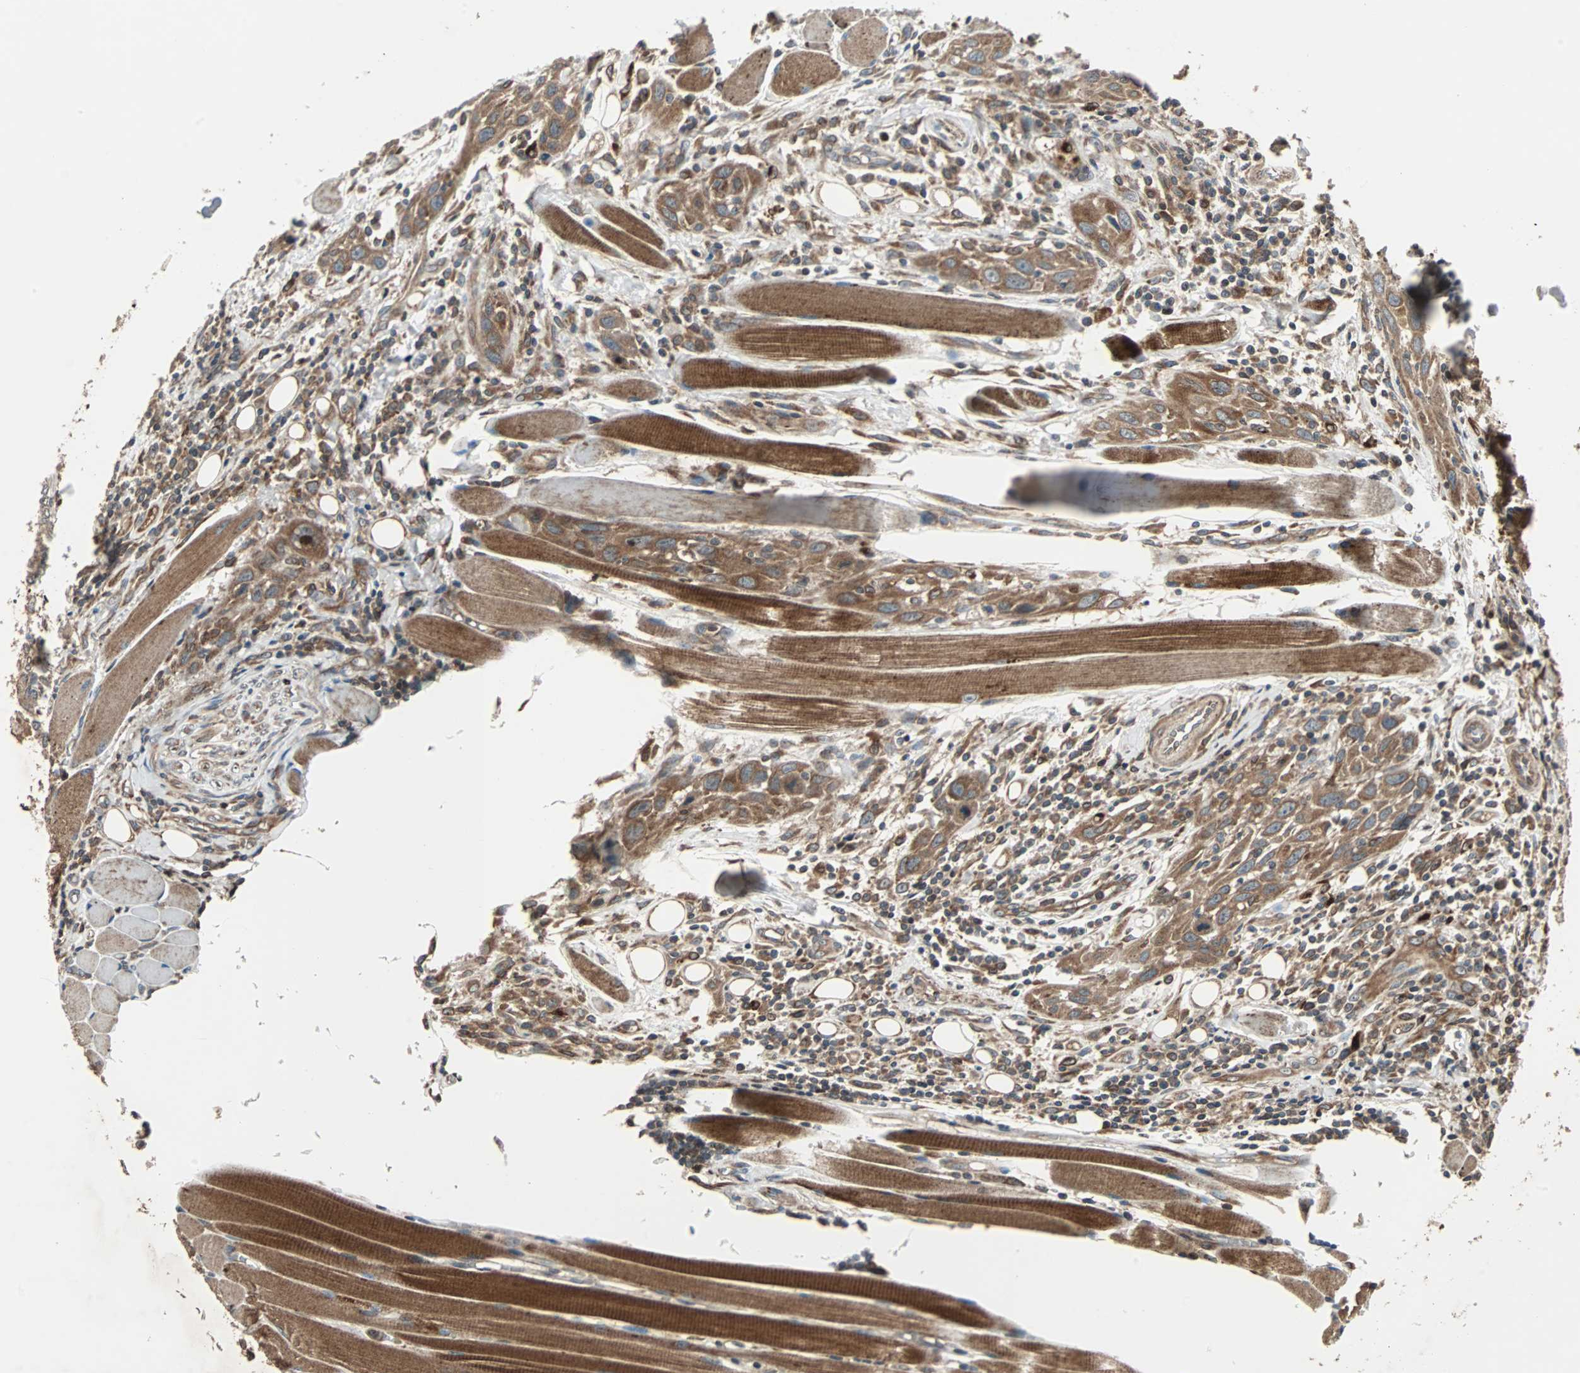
{"staining": {"intensity": "moderate", "quantity": ">75%", "location": "cytoplasmic/membranous"}, "tissue": "head and neck cancer", "cell_type": "Tumor cells", "image_type": "cancer", "snomed": [{"axis": "morphology", "description": "Squamous cell carcinoma, NOS"}, {"axis": "topography", "description": "Oral tissue"}, {"axis": "topography", "description": "Head-Neck"}], "caption": "The immunohistochemical stain highlights moderate cytoplasmic/membranous staining in tumor cells of head and neck cancer tissue.", "gene": "RAB7A", "patient": {"sex": "female", "age": 50}}